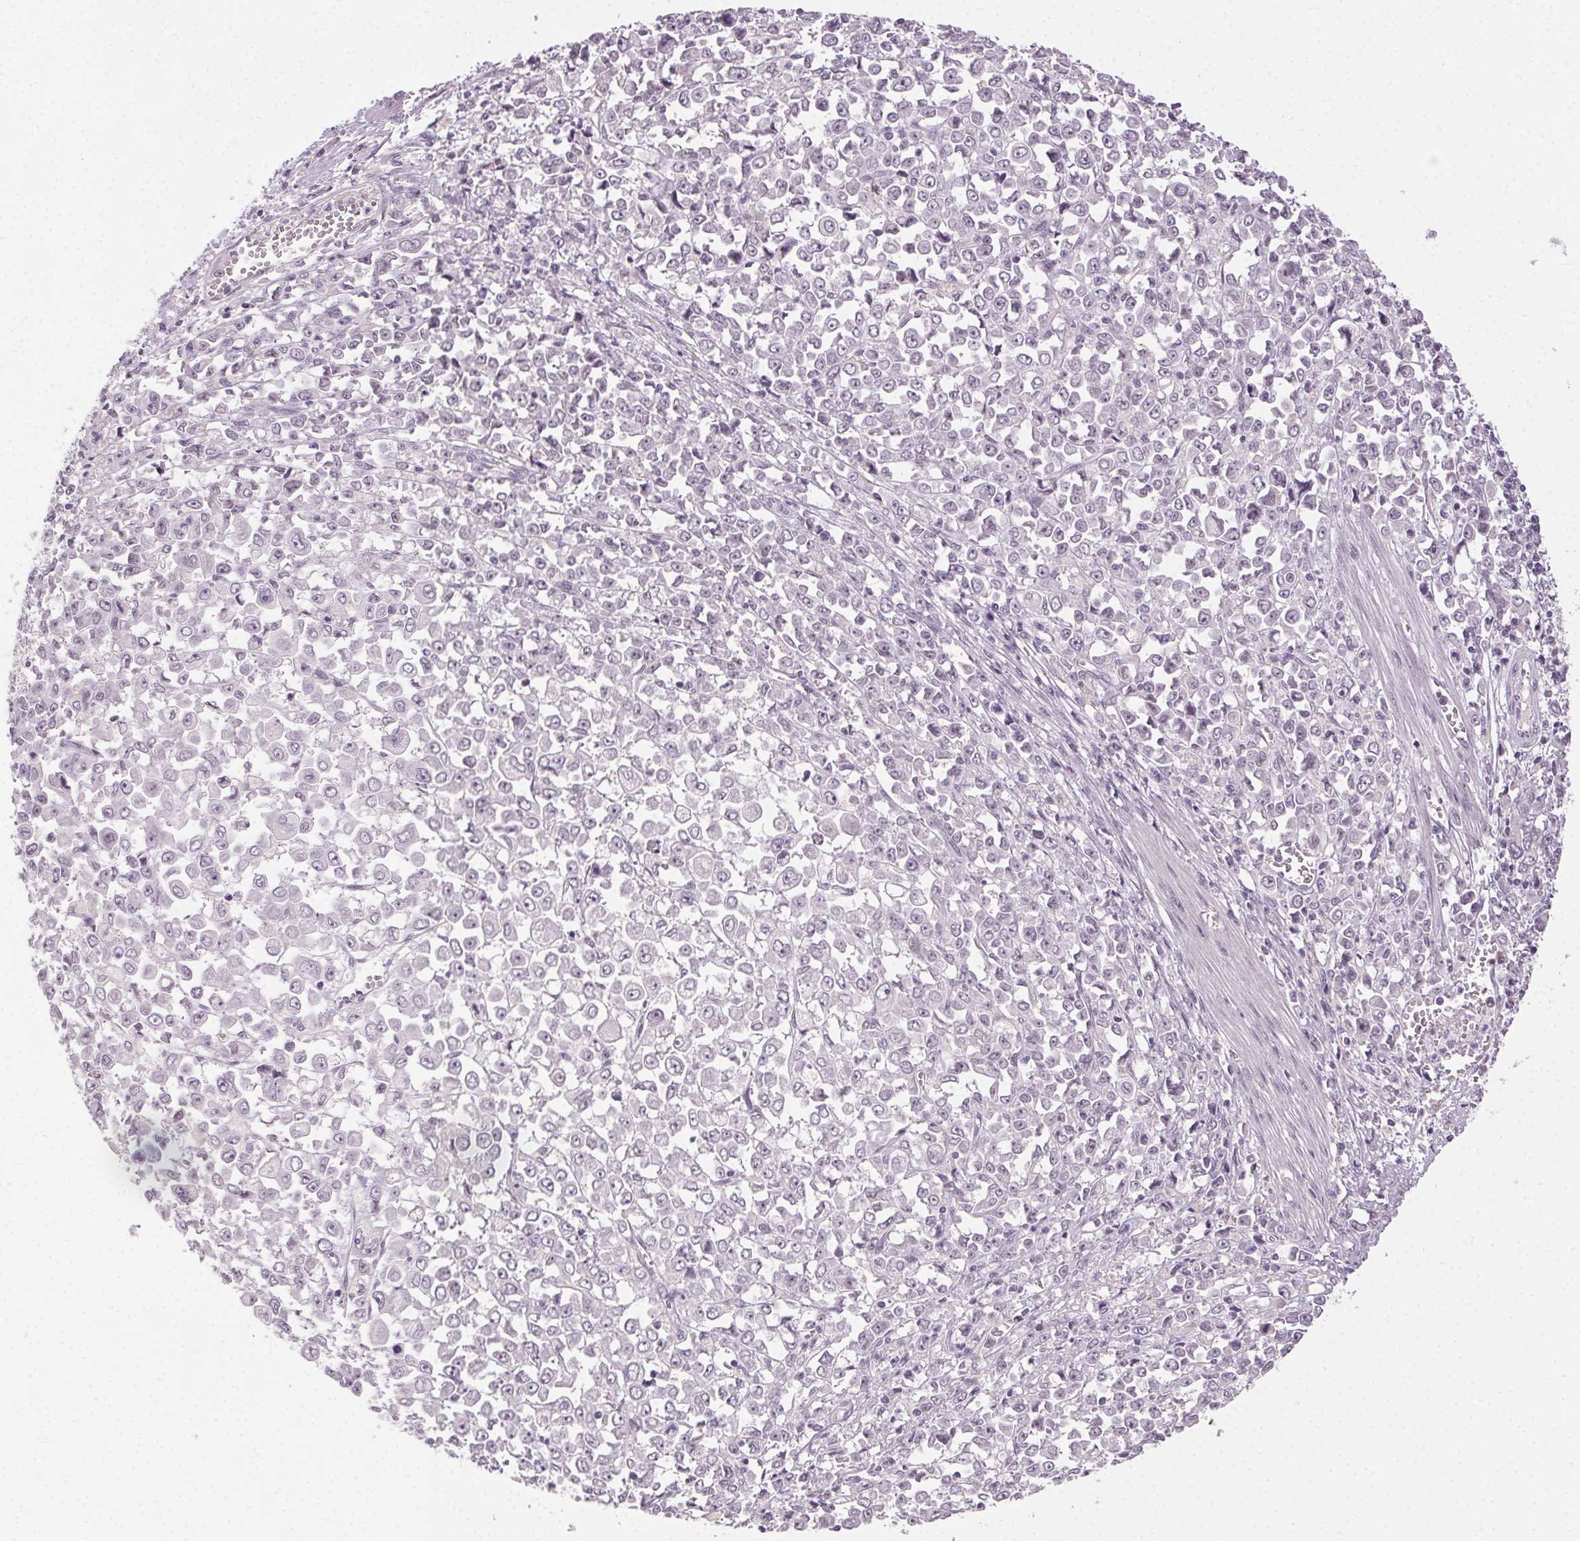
{"staining": {"intensity": "negative", "quantity": "none", "location": "none"}, "tissue": "stomach cancer", "cell_type": "Tumor cells", "image_type": "cancer", "snomed": [{"axis": "morphology", "description": "Adenocarcinoma, NOS"}, {"axis": "topography", "description": "Stomach, upper"}], "caption": "Tumor cells are negative for protein expression in human stomach adenocarcinoma.", "gene": "FAM168A", "patient": {"sex": "male", "age": 70}}